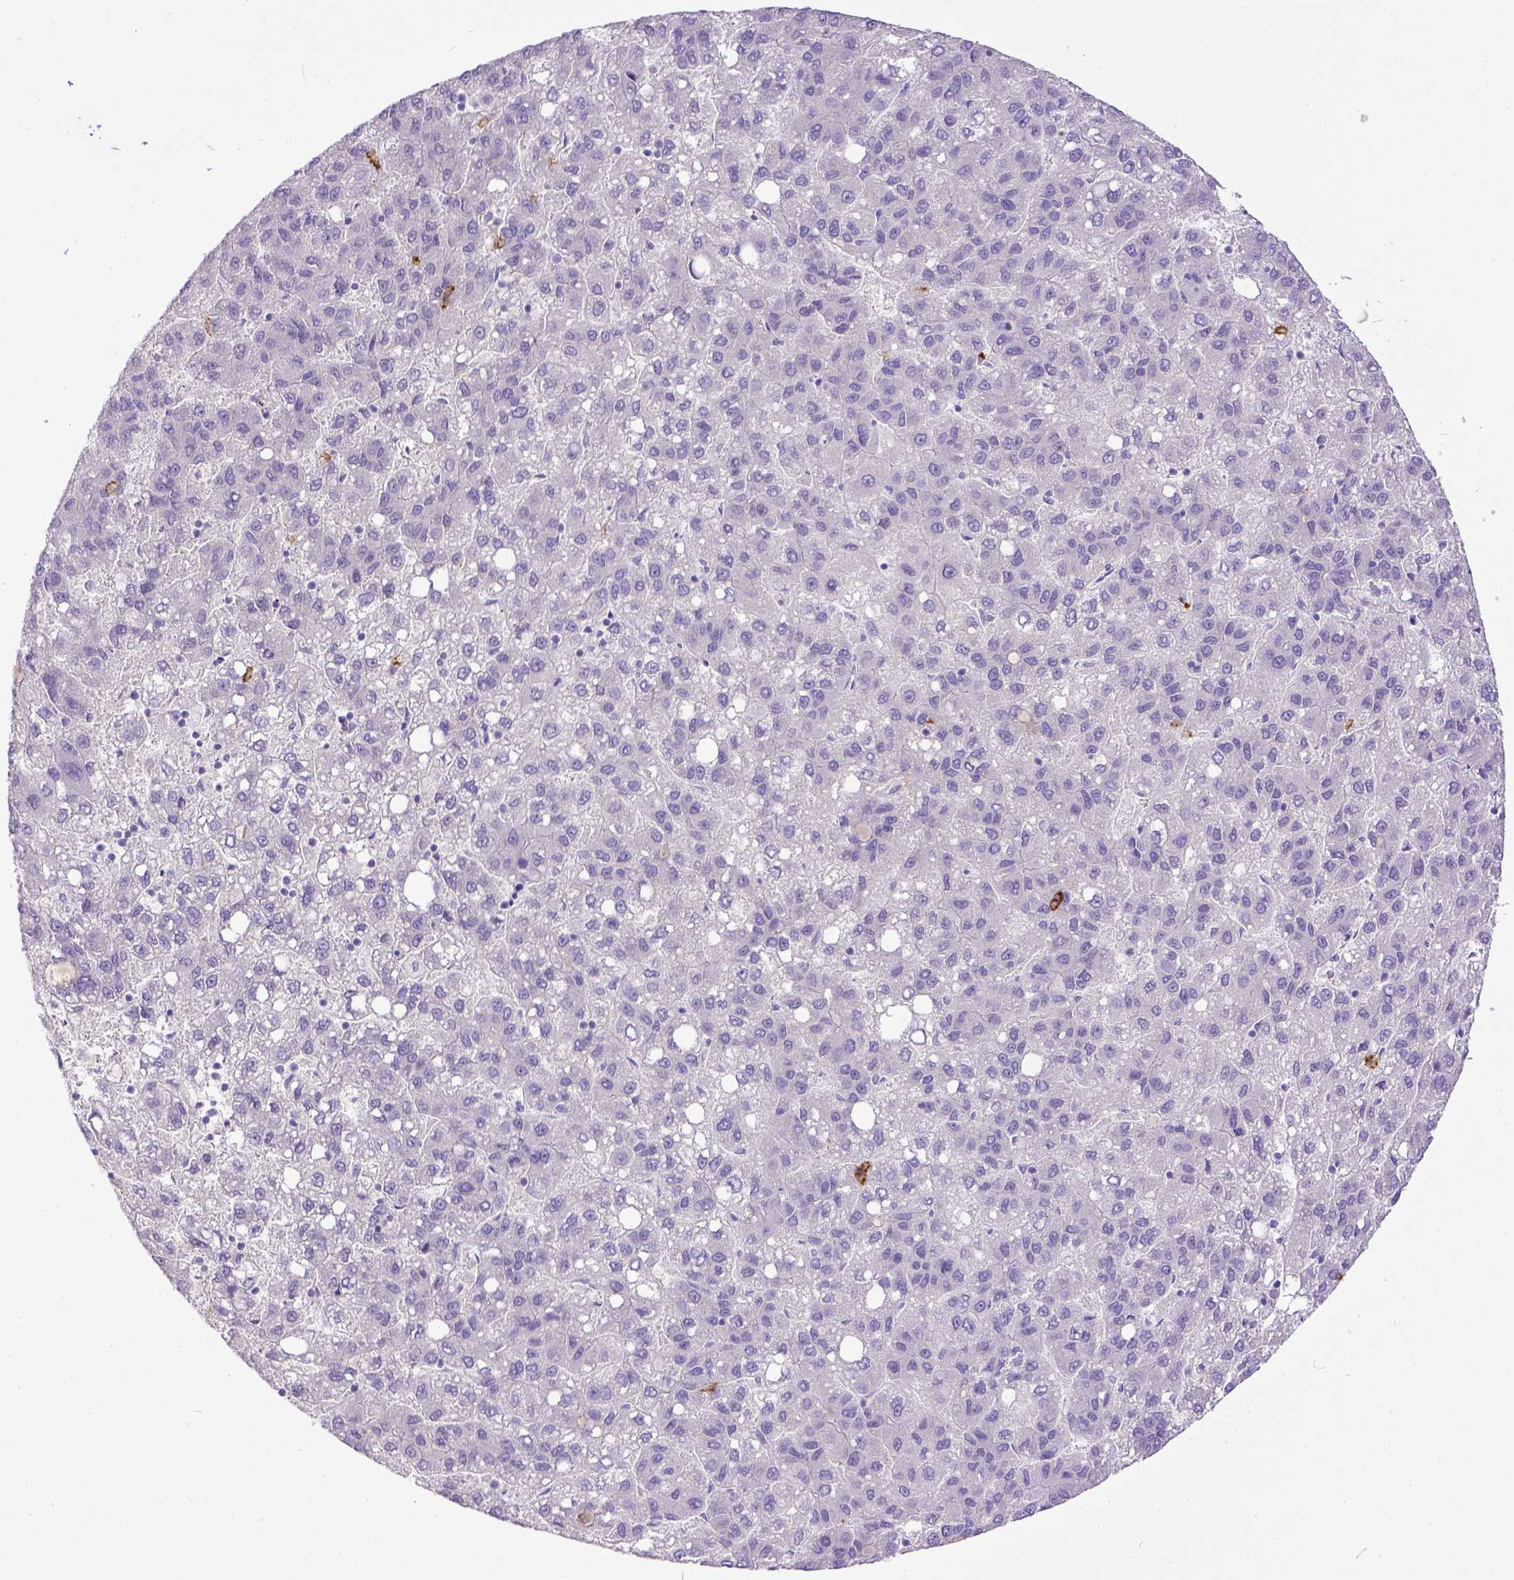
{"staining": {"intensity": "negative", "quantity": "none", "location": "none"}, "tissue": "liver cancer", "cell_type": "Tumor cells", "image_type": "cancer", "snomed": [{"axis": "morphology", "description": "Carcinoma, Hepatocellular, NOS"}, {"axis": "topography", "description": "Liver"}], "caption": "This is a image of IHC staining of liver hepatocellular carcinoma, which shows no positivity in tumor cells.", "gene": "KIT", "patient": {"sex": "female", "age": 82}}